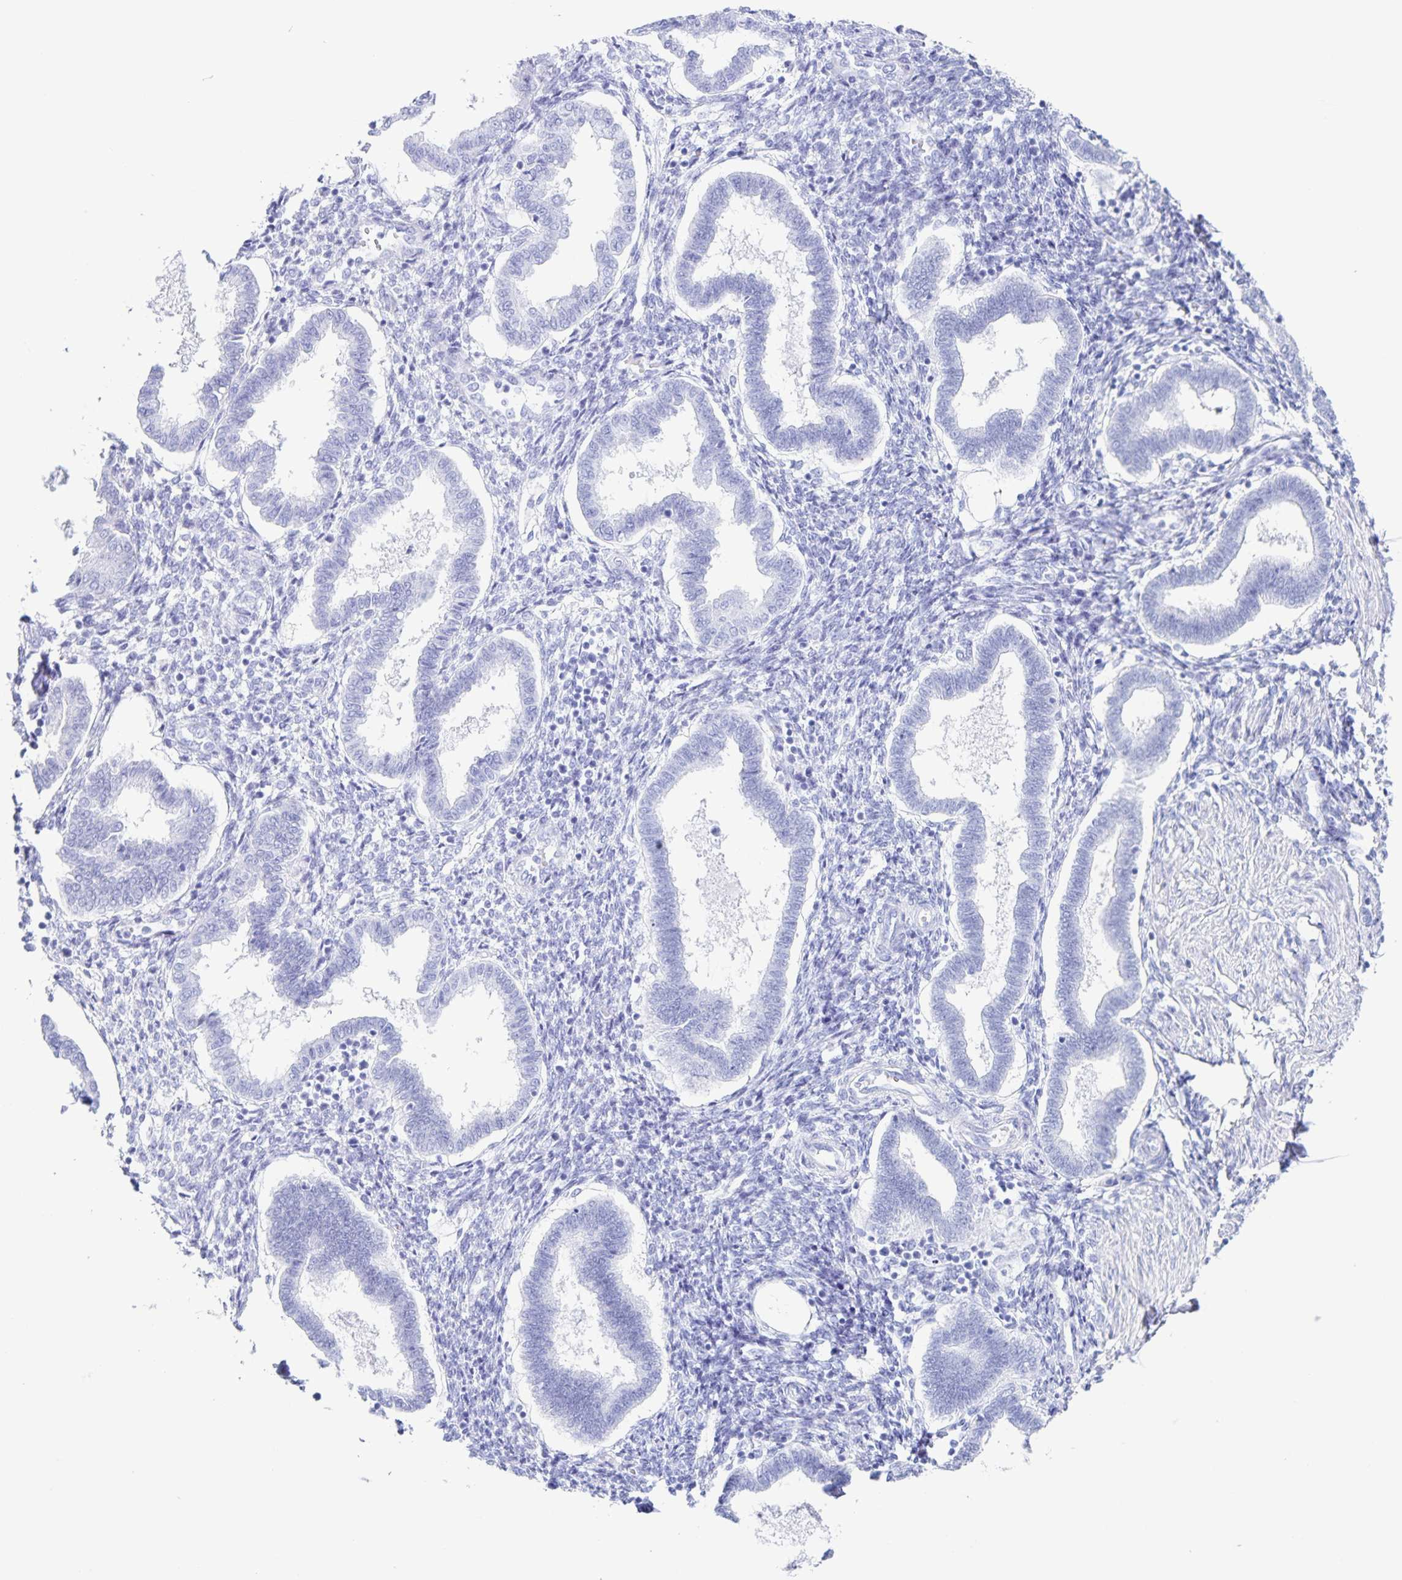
{"staining": {"intensity": "negative", "quantity": "none", "location": "none"}, "tissue": "endometrium", "cell_type": "Cells in endometrial stroma", "image_type": "normal", "snomed": [{"axis": "morphology", "description": "Normal tissue, NOS"}, {"axis": "topography", "description": "Endometrium"}], "caption": "High power microscopy photomicrograph of an IHC histopathology image of benign endometrium, revealing no significant positivity in cells in endometrial stroma. (DAB immunohistochemistry visualized using brightfield microscopy, high magnification).", "gene": "C12orf56", "patient": {"sex": "female", "age": 24}}